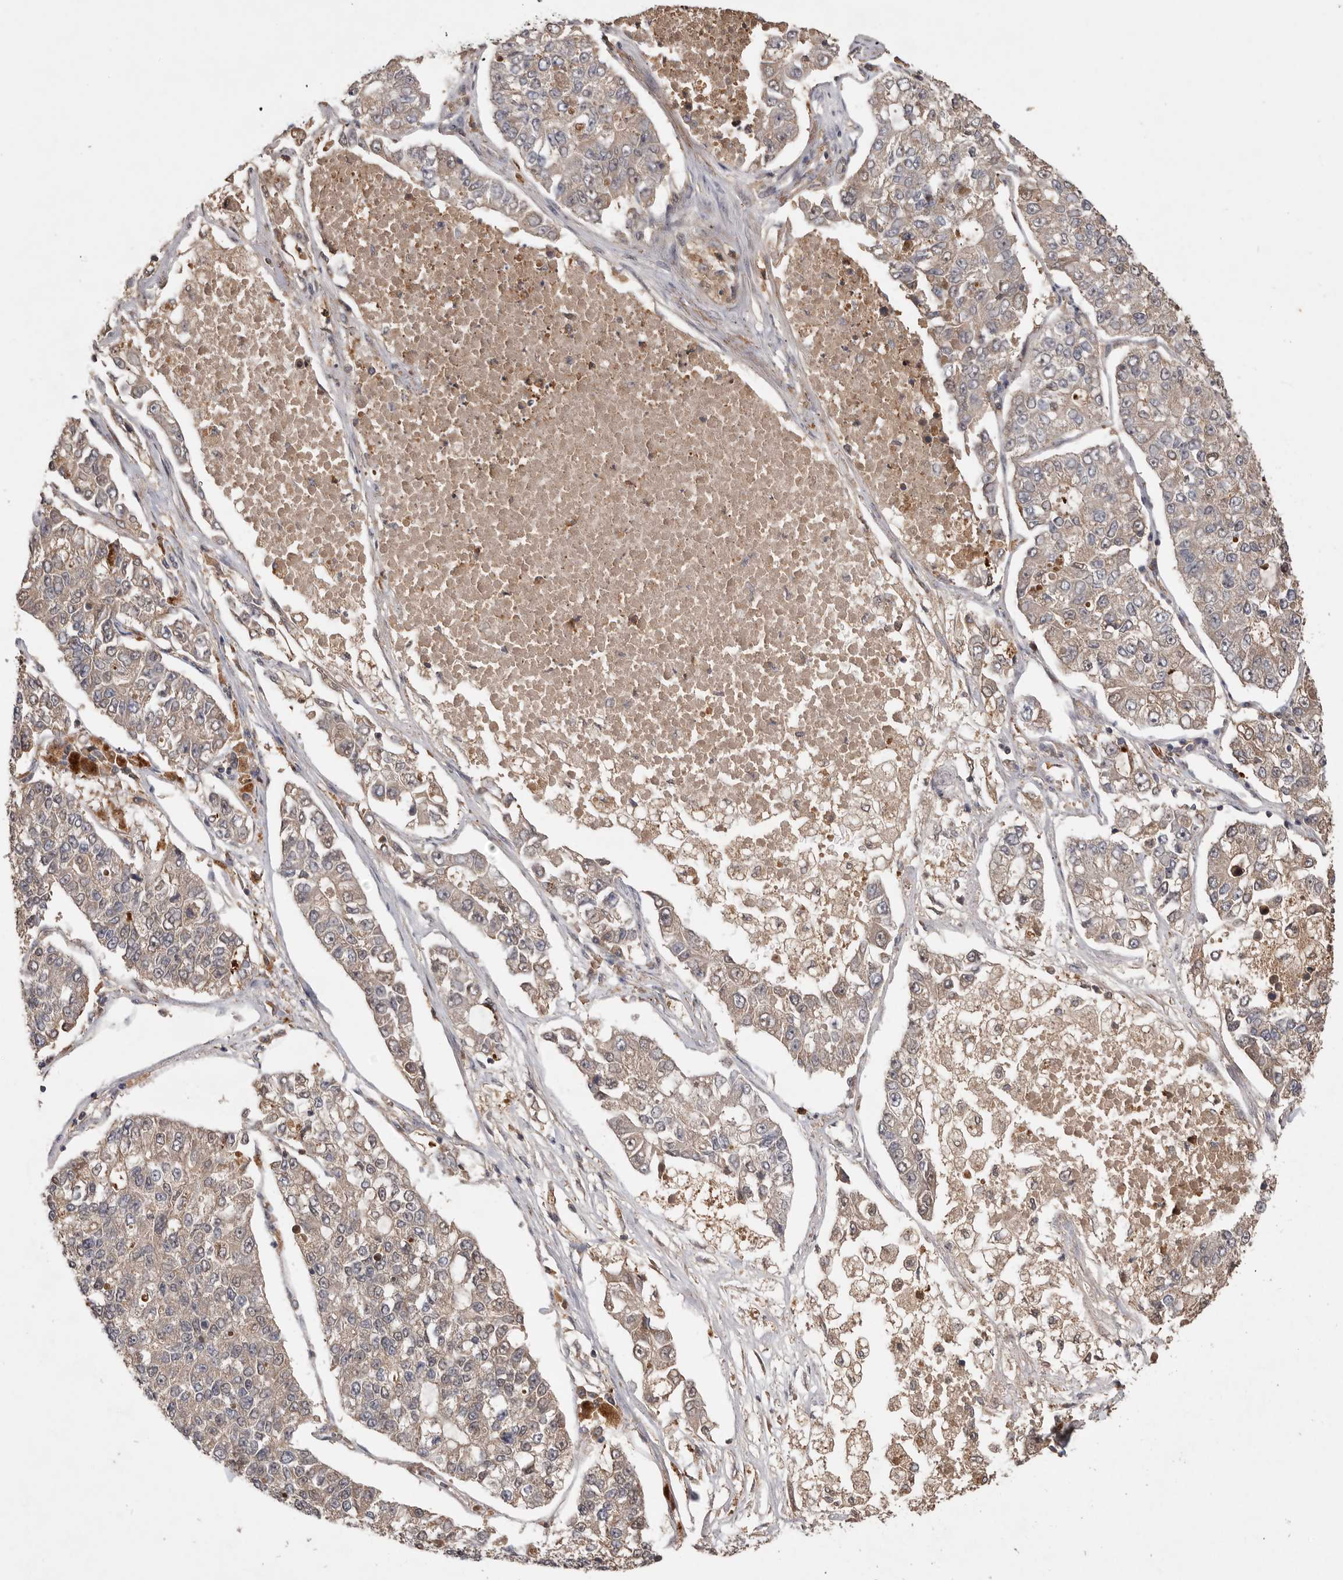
{"staining": {"intensity": "weak", "quantity": "25%-75%", "location": "cytoplasmic/membranous"}, "tissue": "lung cancer", "cell_type": "Tumor cells", "image_type": "cancer", "snomed": [{"axis": "morphology", "description": "Adenocarcinoma, NOS"}, {"axis": "topography", "description": "Lung"}], "caption": "An image of human lung cancer stained for a protein exhibits weak cytoplasmic/membranous brown staining in tumor cells. (IHC, brightfield microscopy, high magnification).", "gene": "VN1R4", "patient": {"sex": "male", "age": 49}}